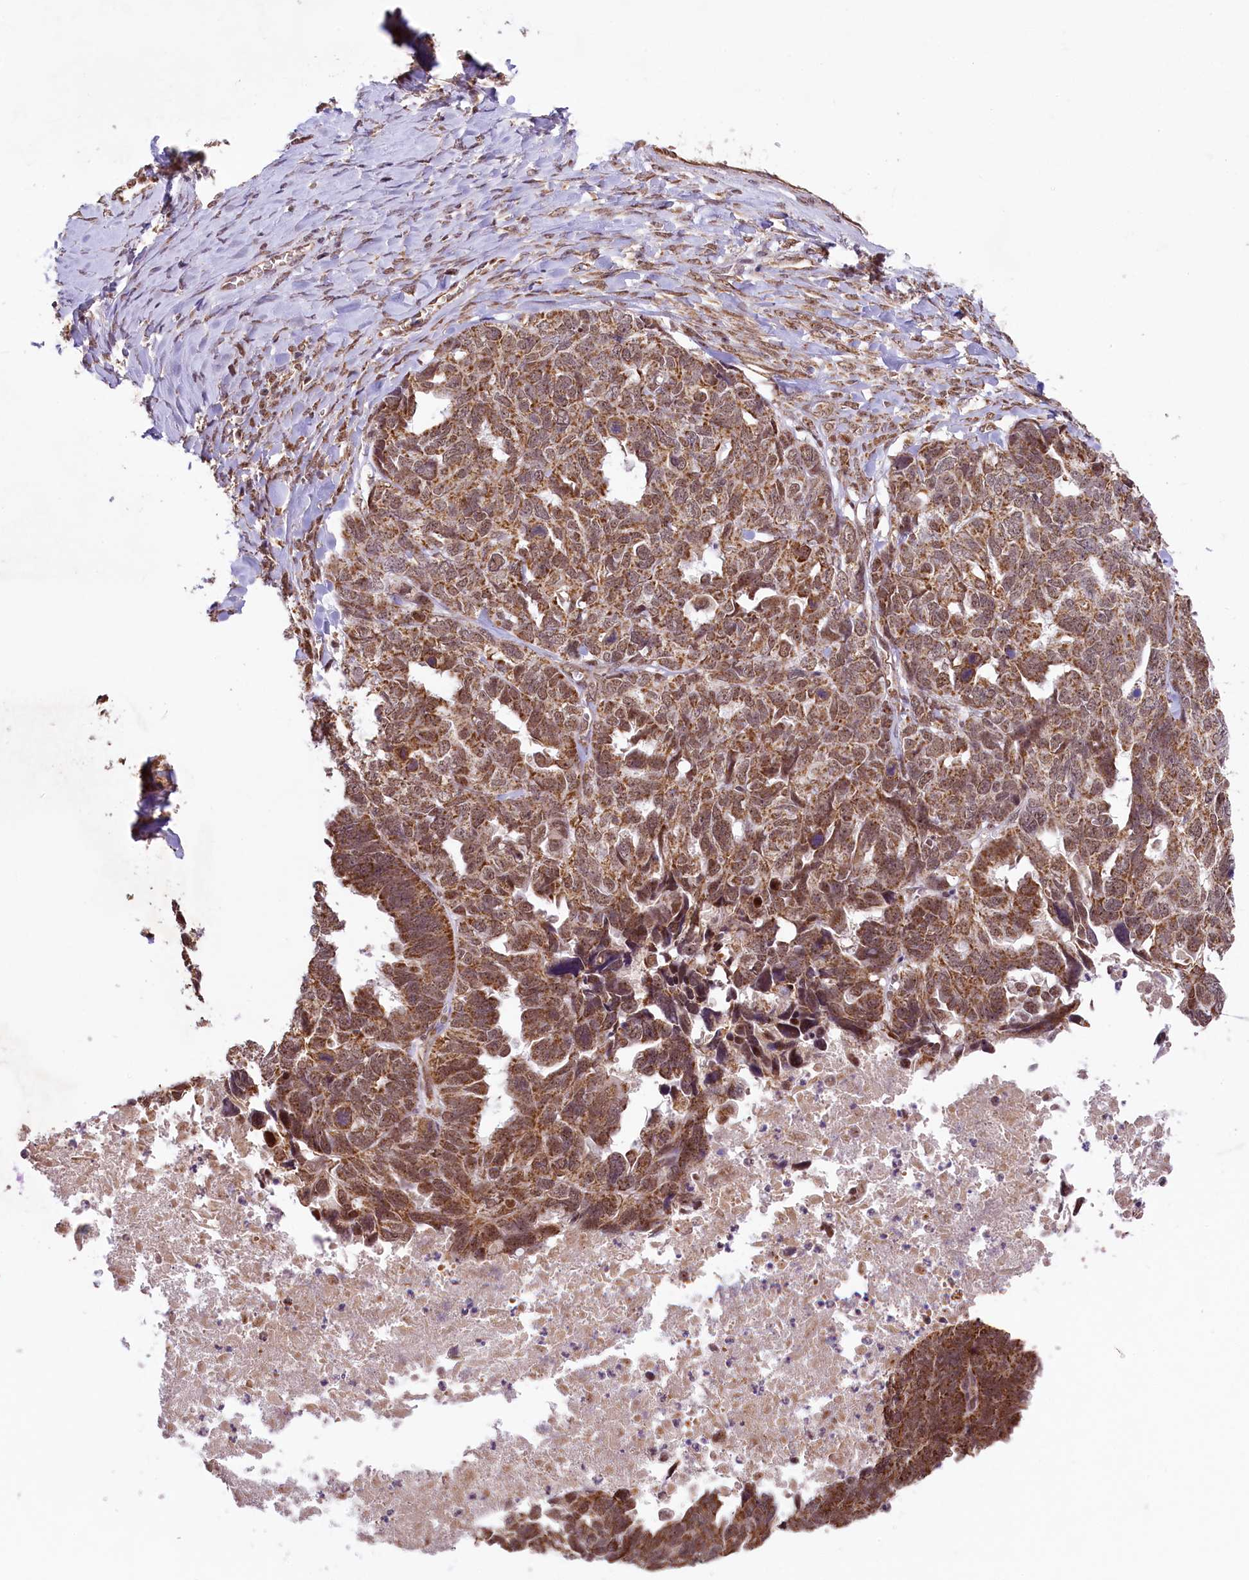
{"staining": {"intensity": "moderate", "quantity": ">75%", "location": "cytoplasmic/membranous,nuclear"}, "tissue": "ovarian cancer", "cell_type": "Tumor cells", "image_type": "cancer", "snomed": [{"axis": "morphology", "description": "Cystadenocarcinoma, serous, NOS"}, {"axis": "topography", "description": "Ovary"}], "caption": "An immunohistochemistry photomicrograph of neoplastic tissue is shown. Protein staining in brown labels moderate cytoplasmic/membranous and nuclear positivity in serous cystadenocarcinoma (ovarian) within tumor cells.", "gene": "PAF1", "patient": {"sex": "female", "age": 79}}